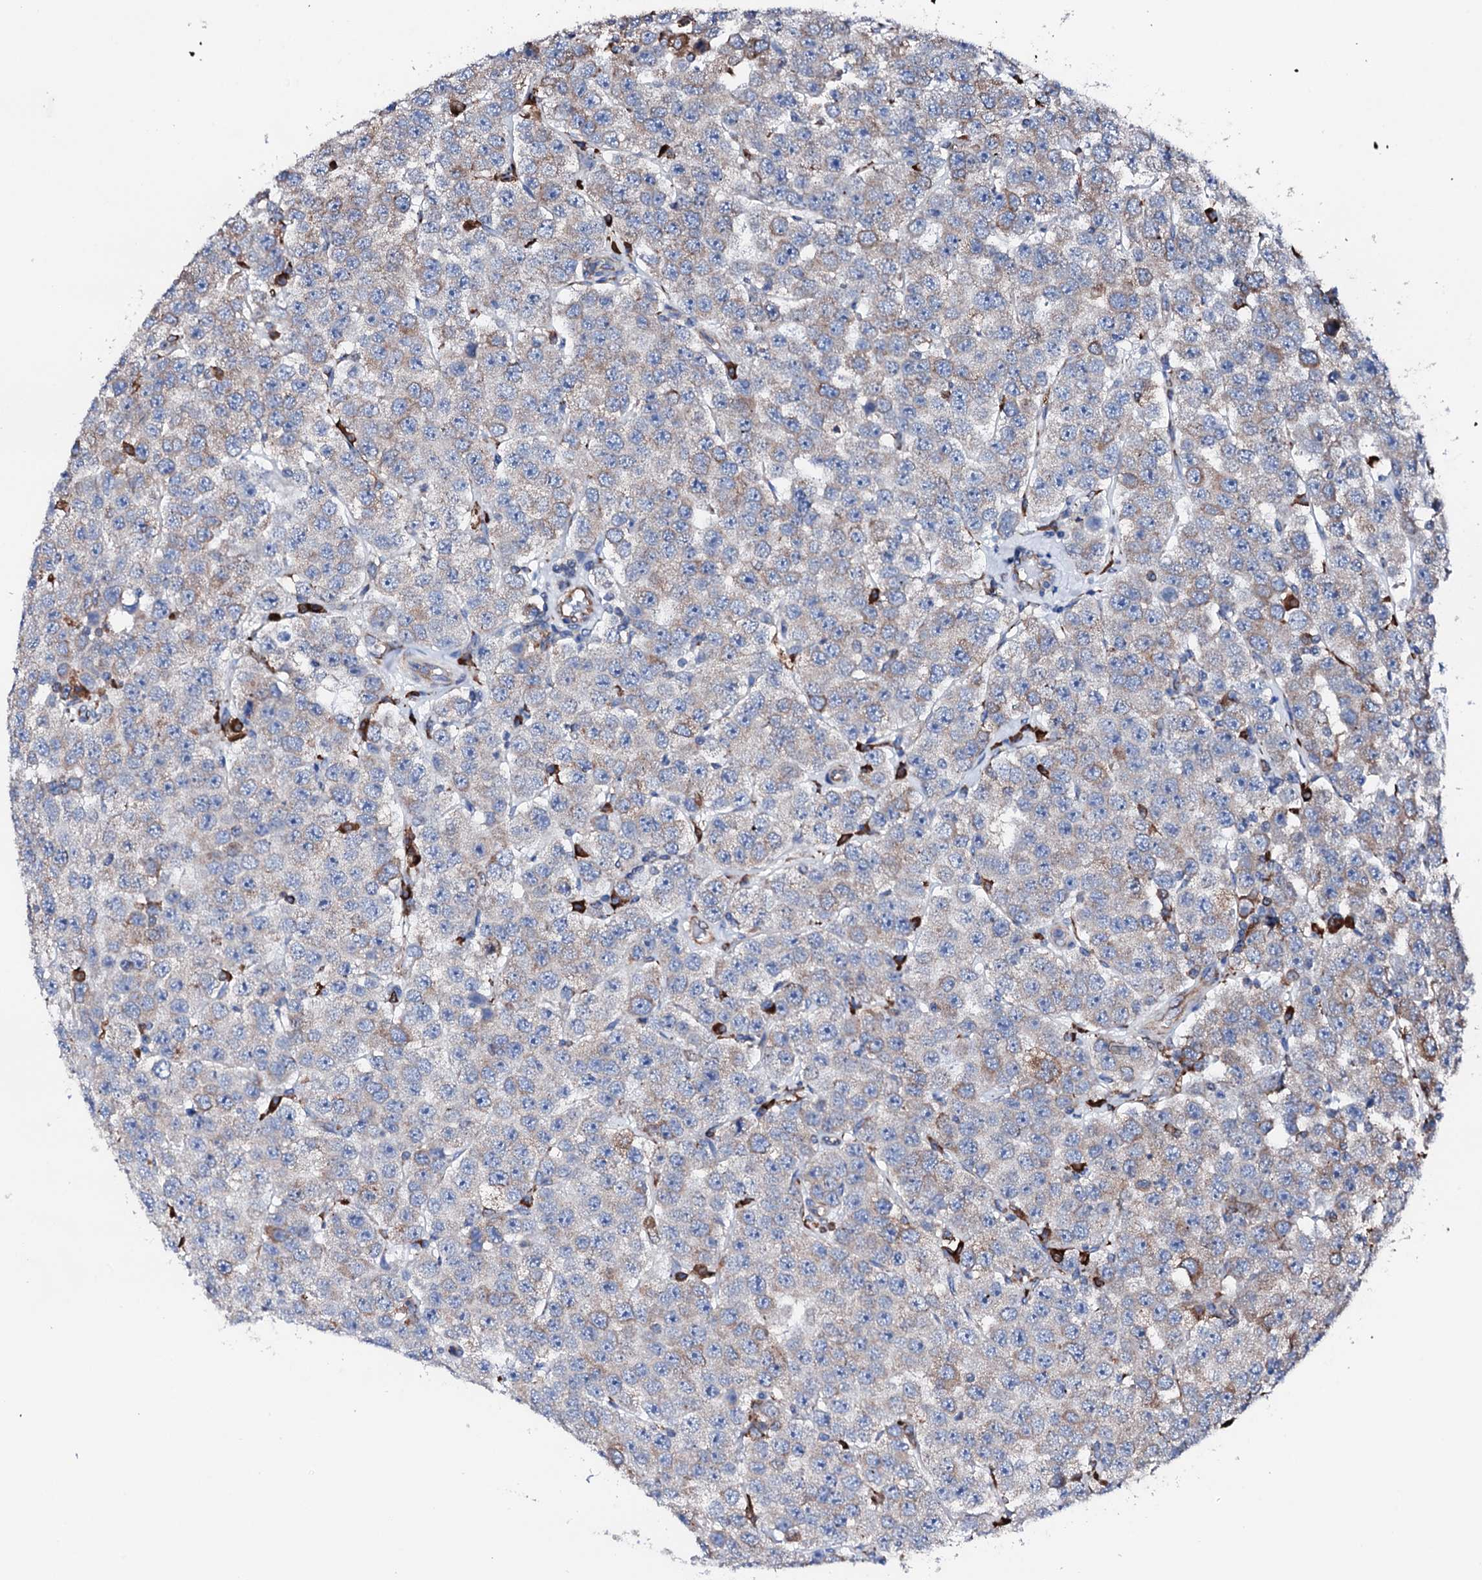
{"staining": {"intensity": "moderate", "quantity": "25%-75%", "location": "cytoplasmic/membranous"}, "tissue": "testis cancer", "cell_type": "Tumor cells", "image_type": "cancer", "snomed": [{"axis": "morphology", "description": "Seminoma, NOS"}, {"axis": "topography", "description": "Testis"}], "caption": "A histopathology image of testis seminoma stained for a protein demonstrates moderate cytoplasmic/membranous brown staining in tumor cells. Immunohistochemistry stains the protein in brown and the nuclei are stained blue.", "gene": "AMDHD1", "patient": {"sex": "male", "age": 28}}